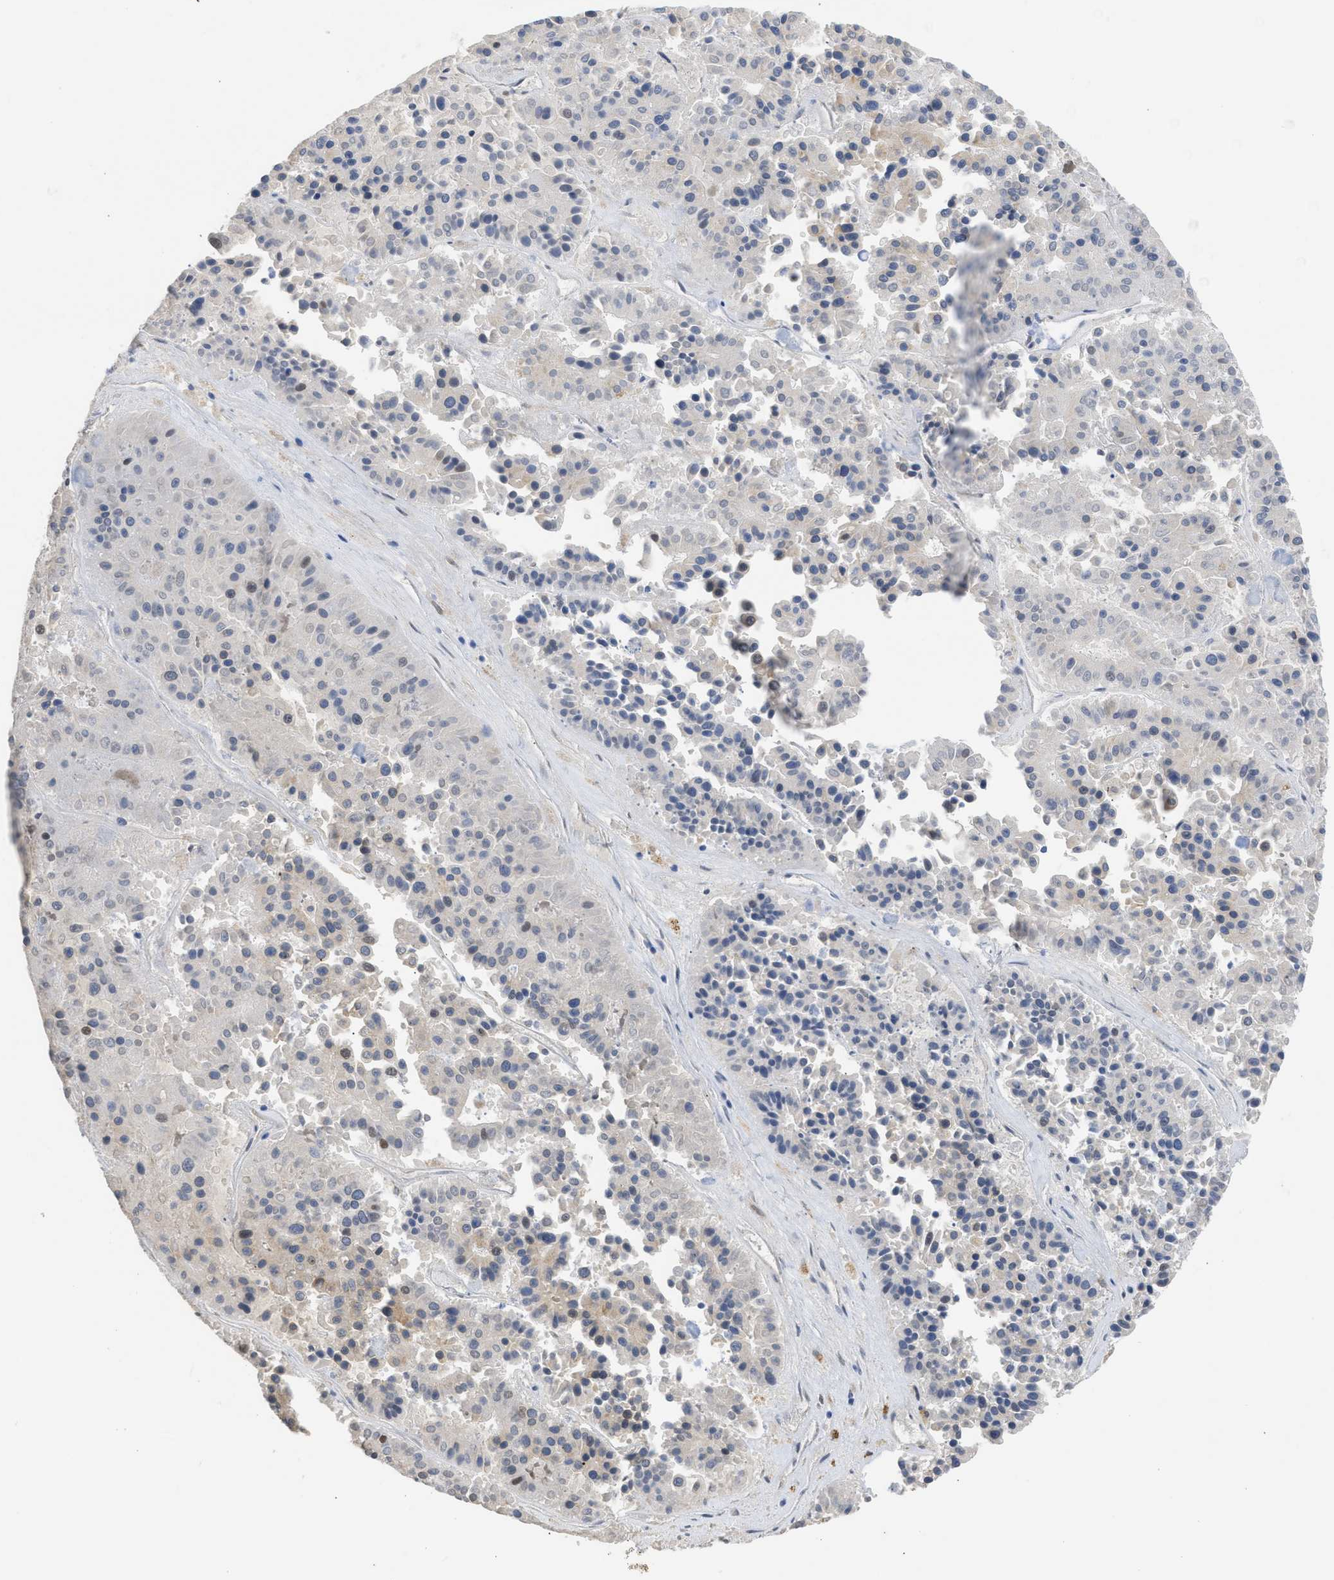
{"staining": {"intensity": "weak", "quantity": "<25%", "location": "cytoplasmic/membranous,nuclear"}, "tissue": "pancreatic cancer", "cell_type": "Tumor cells", "image_type": "cancer", "snomed": [{"axis": "morphology", "description": "Adenocarcinoma, NOS"}, {"axis": "topography", "description": "Pancreas"}], "caption": "Protein analysis of adenocarcinoma (pancreatic) shows no significant expression in tumor cells. The staining is performed using DAB (3,3'-diaminobenzidine) brown chromogen with nuclei counter-stained in using hematoxylin.", "gene": "TMED1", "patient": {"sex": "male", "age": 50}}